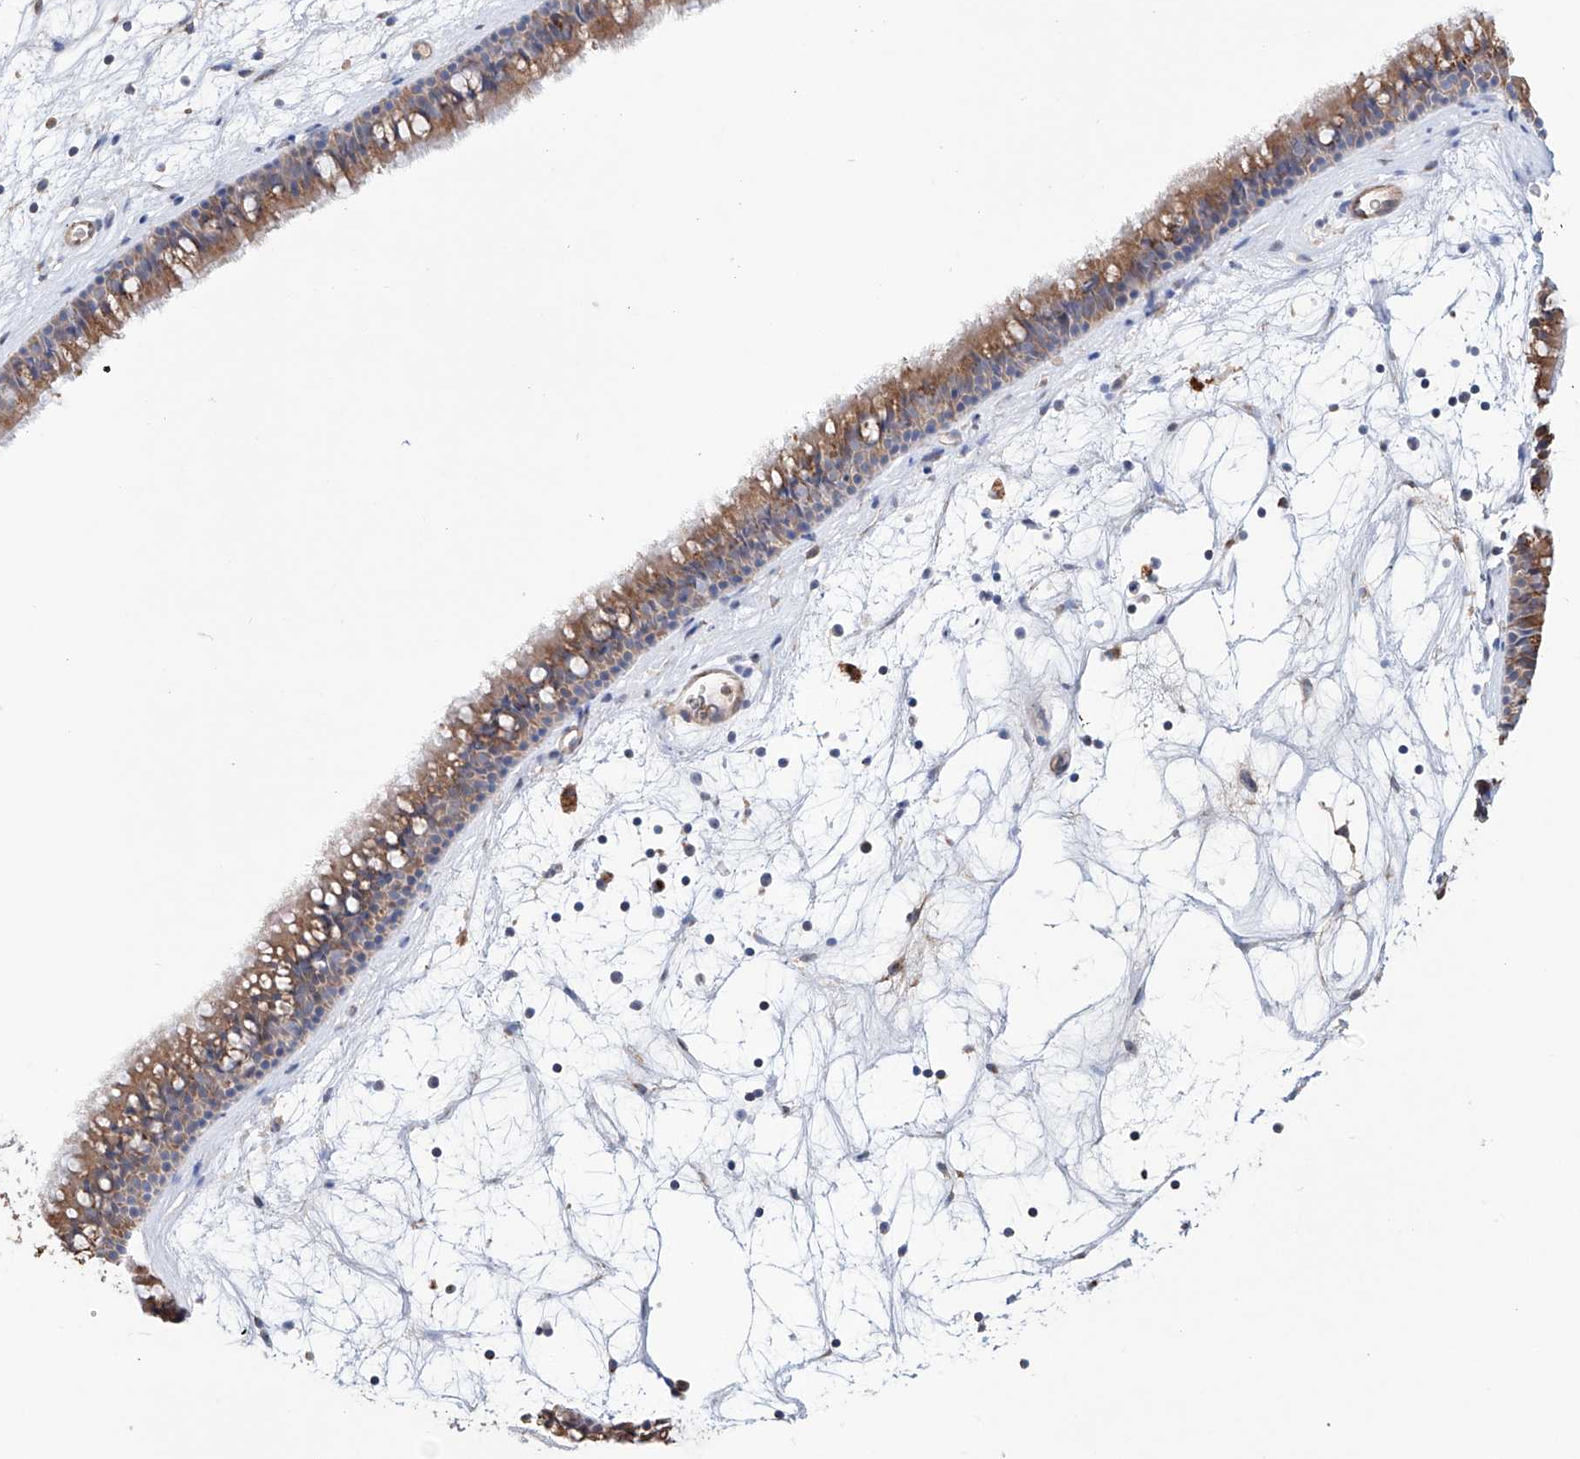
{"staining": {"intensity": "moderate", "quantity": "25%-75%", "location": "cytoplasmic/membranous"}, "tissue": "nasopharynx", "cell_type": "Respiratory epithelial cells", "image_type": "normal", "snomed": [{"axis": "morphology", "description": "Normal tissue, NOS"}, {"axis": "topography", "description": "Nasopharynx"}], "caption": "Human nasopharynx stained with a brown dye demonstrates moderate cytoplasmic/membranous positive positivity in approximately 25%-75% of respiratory epithelial cells.", "gene": "AFG1L", "patient": {"sex": "male", "age": 64}}